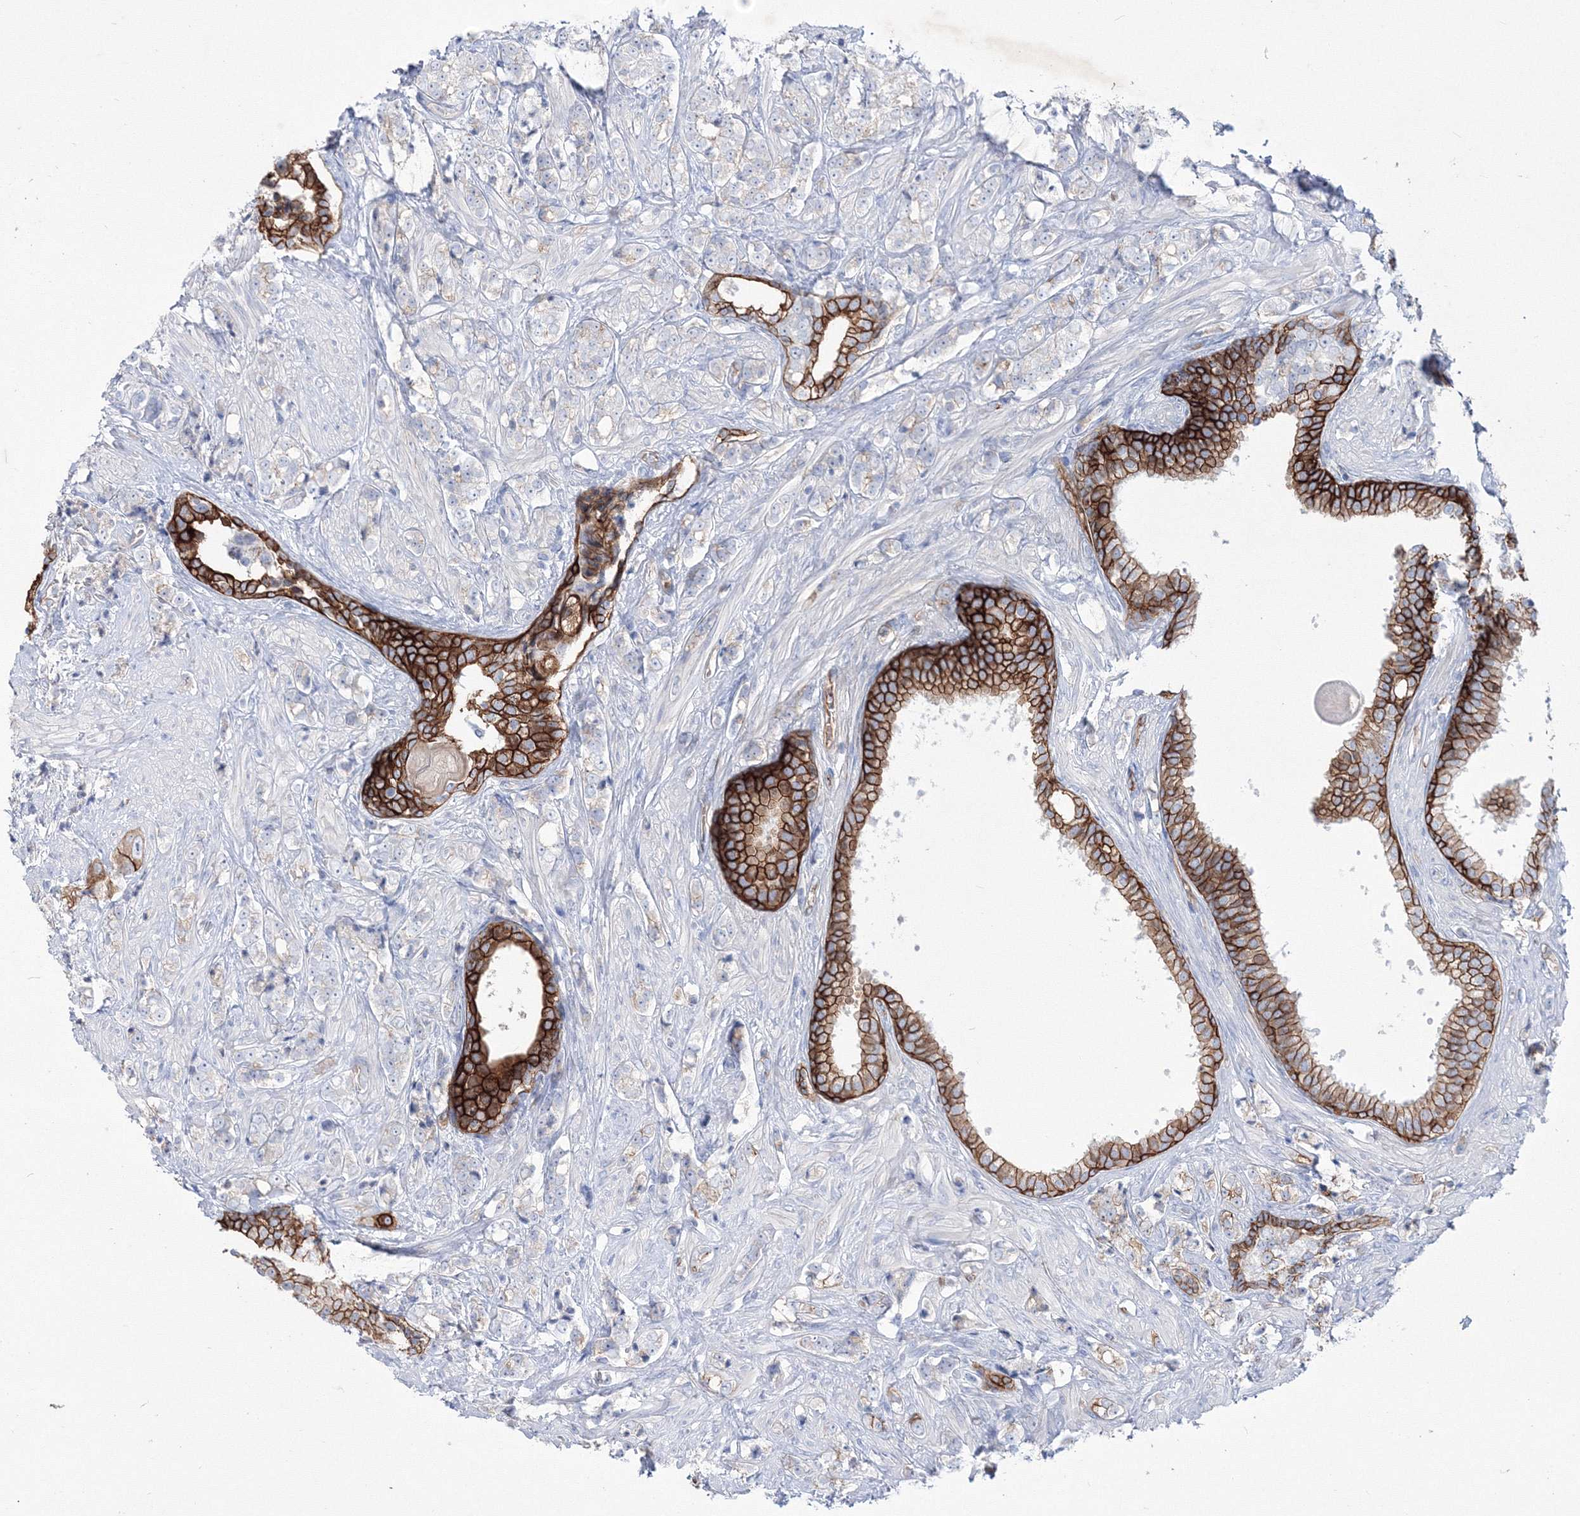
{"staining": {"intensity": "strong", "quantity": ">75%", "location": "cytoplasmic/membranous"}, "tissue": "prostate cancer", "cell_type": "Tumor cells", "image_type": "cancer", "snomed": [{"axis": "morphology", "description": "Adenocarcinoma, High grade"}, {"axis": "topography", "description": "Prostate"}], "caption": "The image displays immunohistochemical staining of prostate adenocarcinoma (high-grade). There is strong cytoplasmic/membranous positivity is seen in approximately >75% of tumor cells.", "gene": "TMEM139", "patient": {"sex": "male", "age": 69}}